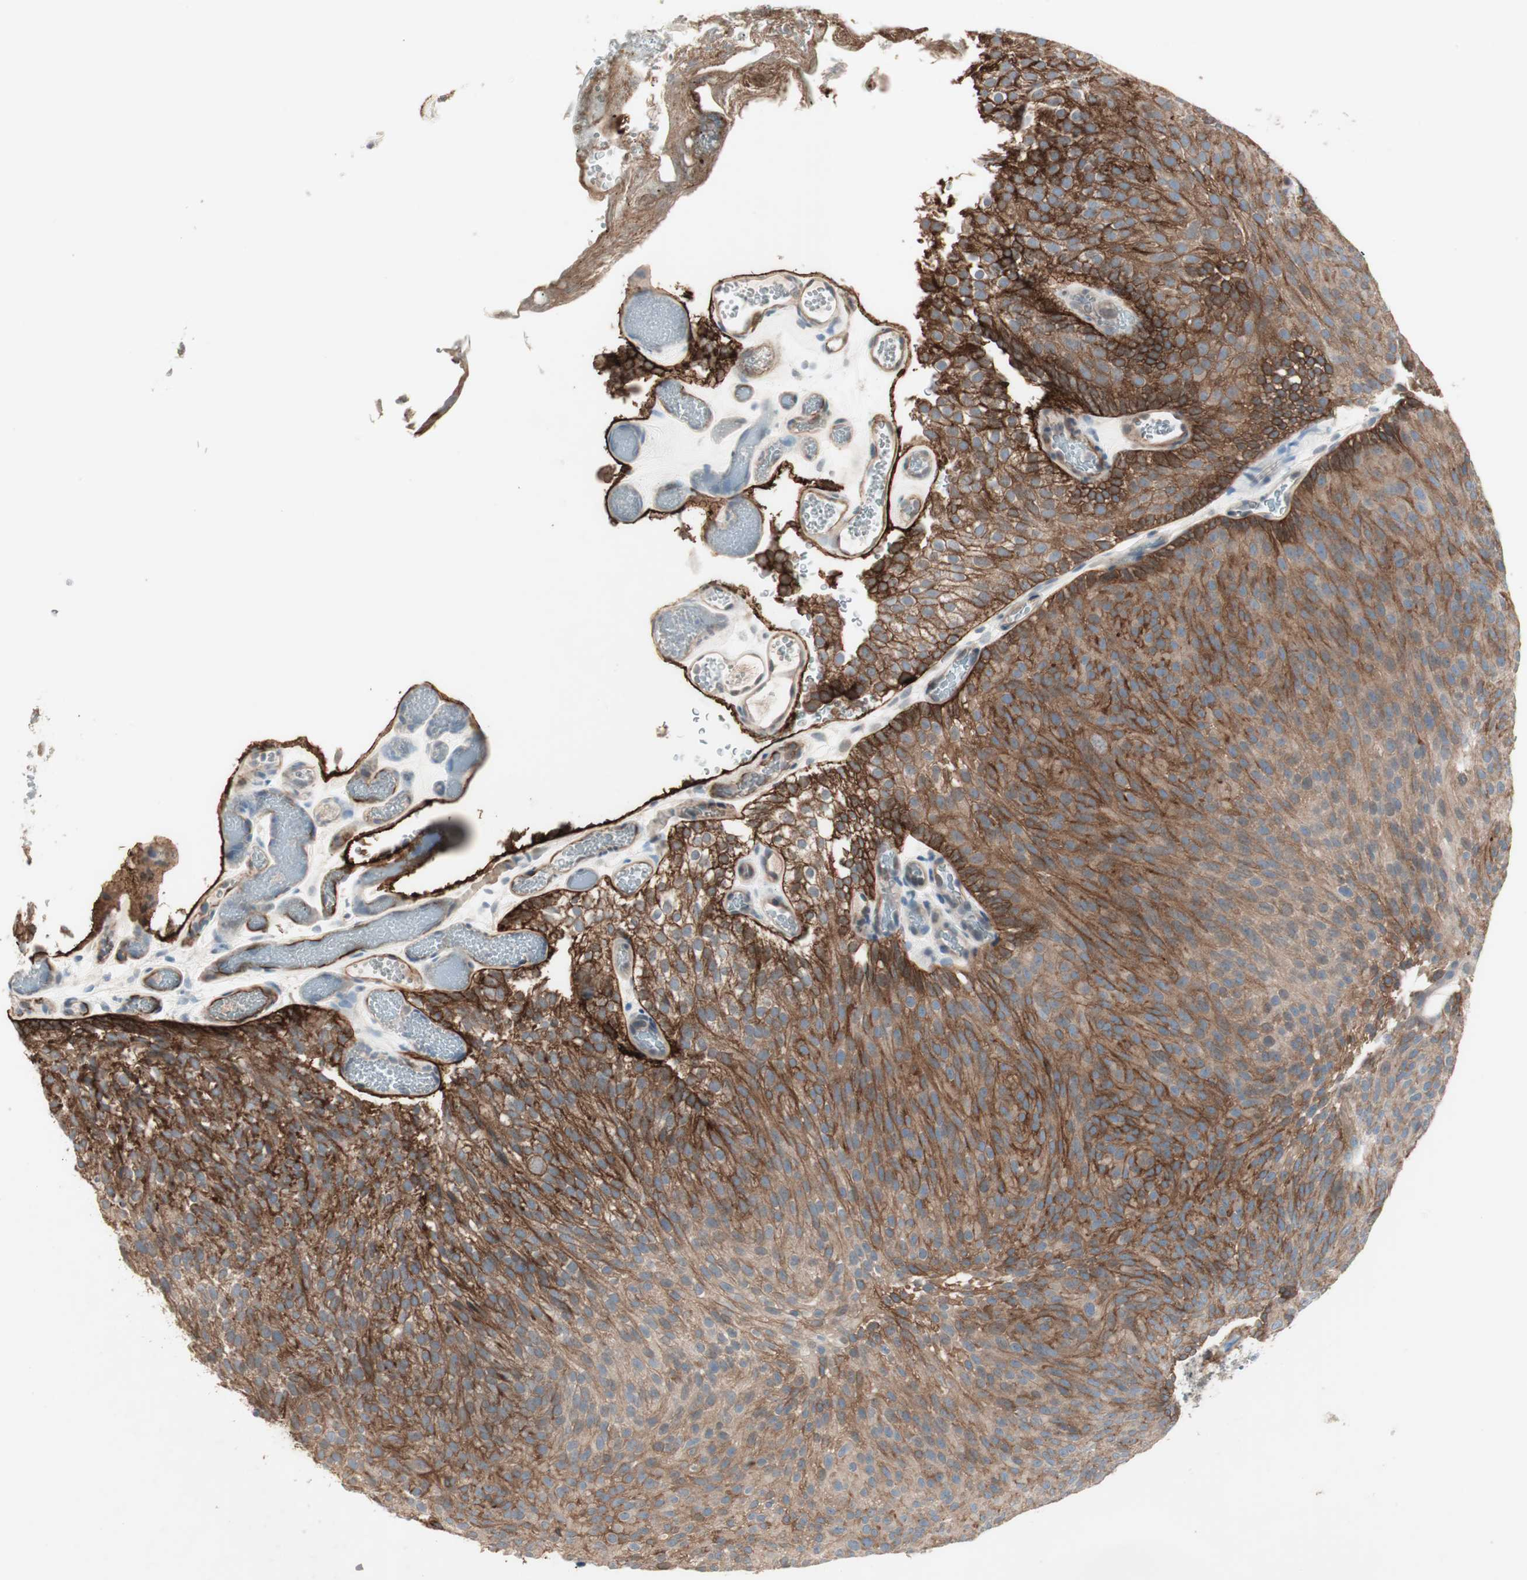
{"staining": {"intensity": "strong", "quantity": "25%-75%", "location": "cytoplasmic/membranous"}, "tissue": "urothelial cancer", "cell_type": "Tumor cells", "image_type": "cancer", "snomed": [{"axis": "morphology", "description": "Urothelial carcinoma, Low grade"}, {"axis": "topography", "description": "Urinary bladder"}], "caption": "Tumor cells exhibit strong cytoplasmic/membranous staining in approximately 25%-75% of cells in low-grade urothelial carcinoma. (DAB (3,3'-diaminobenzidine) IHC, brown staining for protein, blue staining for nuclei).", "gene": "ITGB4", "patient": {"sex": "male", "age": 78}}